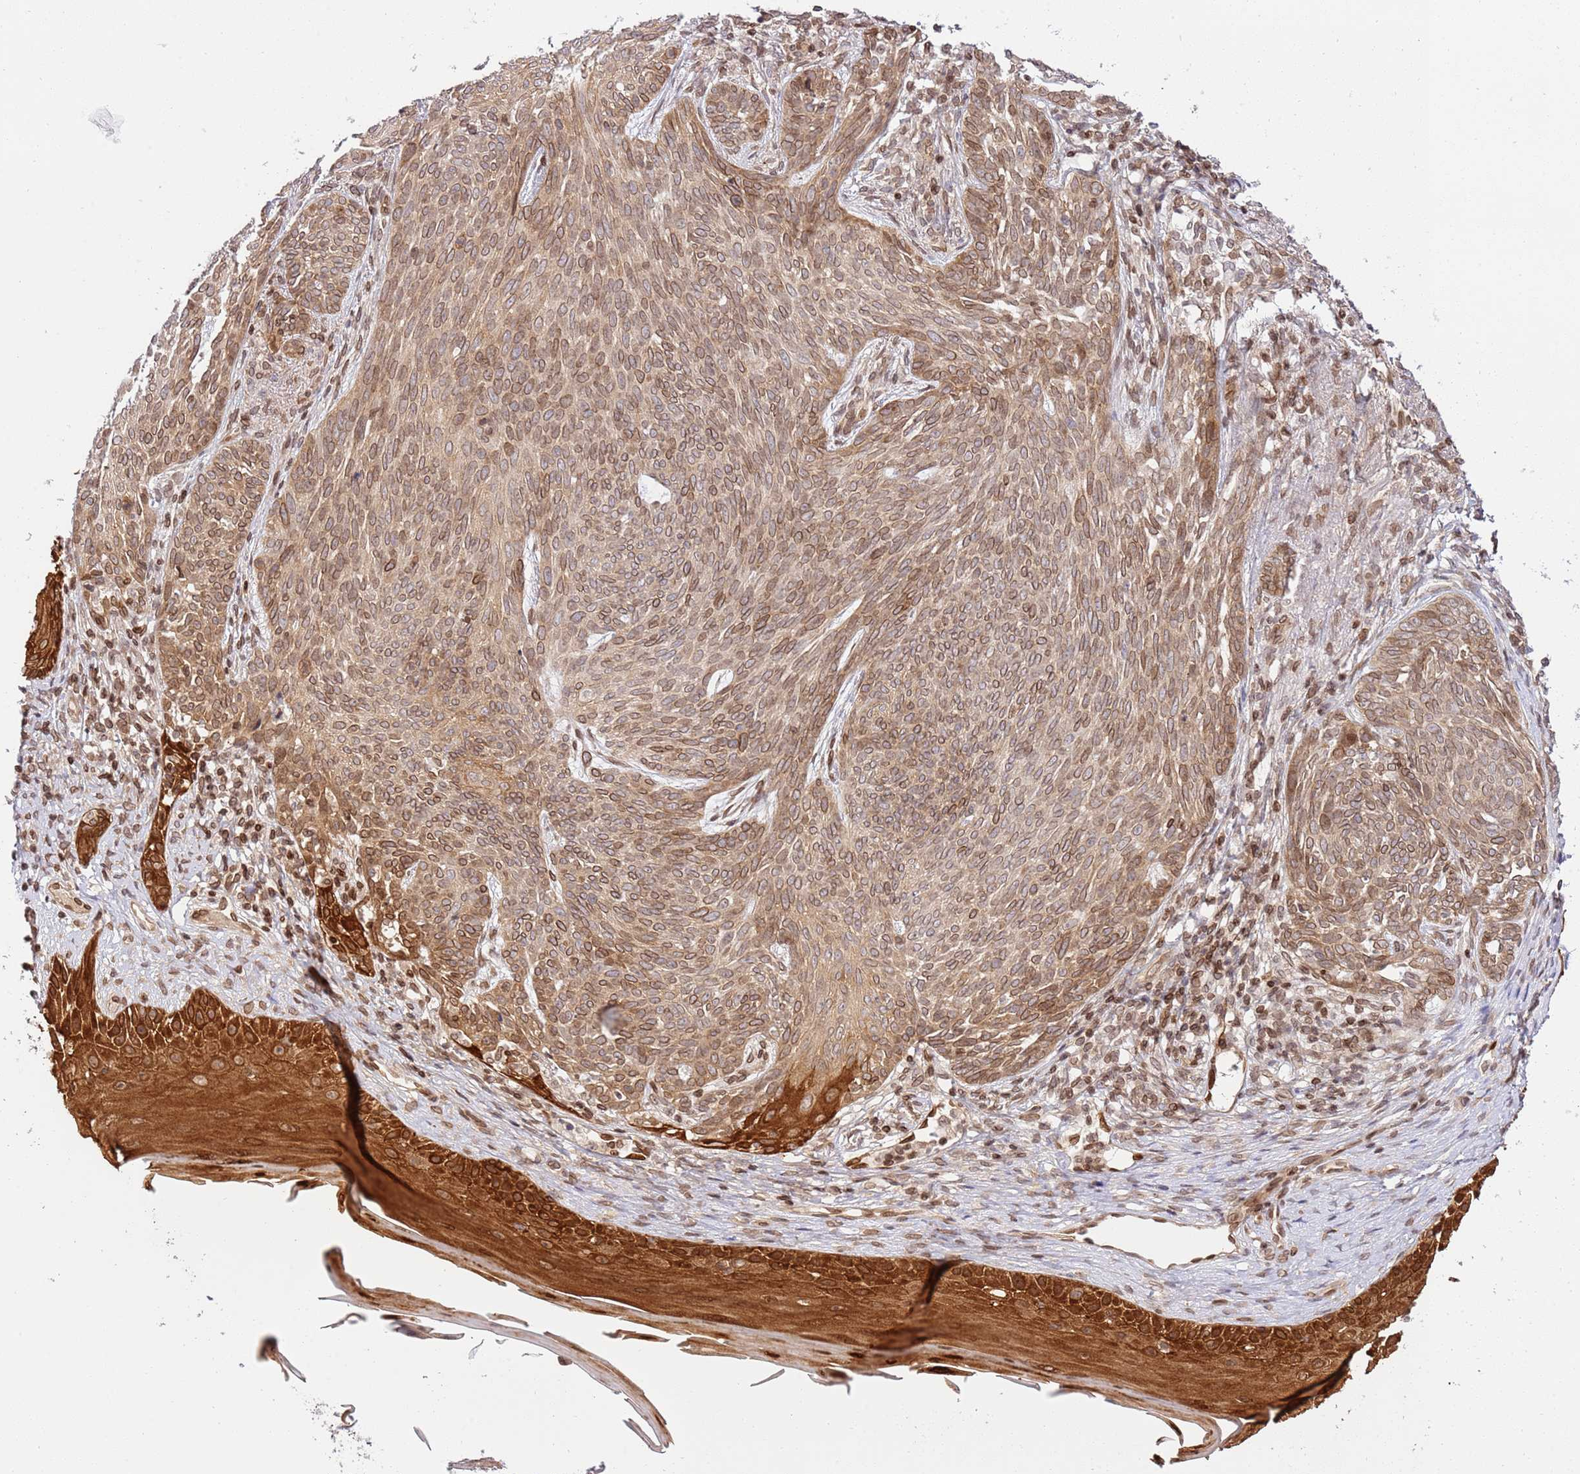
{"staining": {"intensity": "moderate", "quantity": ">75%", "location": "cytoplasmic/membranous,nuclear"}, "tissue": "skin cancer", "cell_type": "Tumor cells", "image_type": "cancer", "snomed": [{"axis": "morphology", "description": "Basal cell carcinoma"}, {"axis": "topography", "description": "Skin"}], "caption": "Human skin cancer stained with a brown dye shows moderate cytoplasmic/membranous and nuclear positive expression in about >75% of tumor cells.", "gene": "TRIM37", "patient": {"sex": "female", "age": 86}}